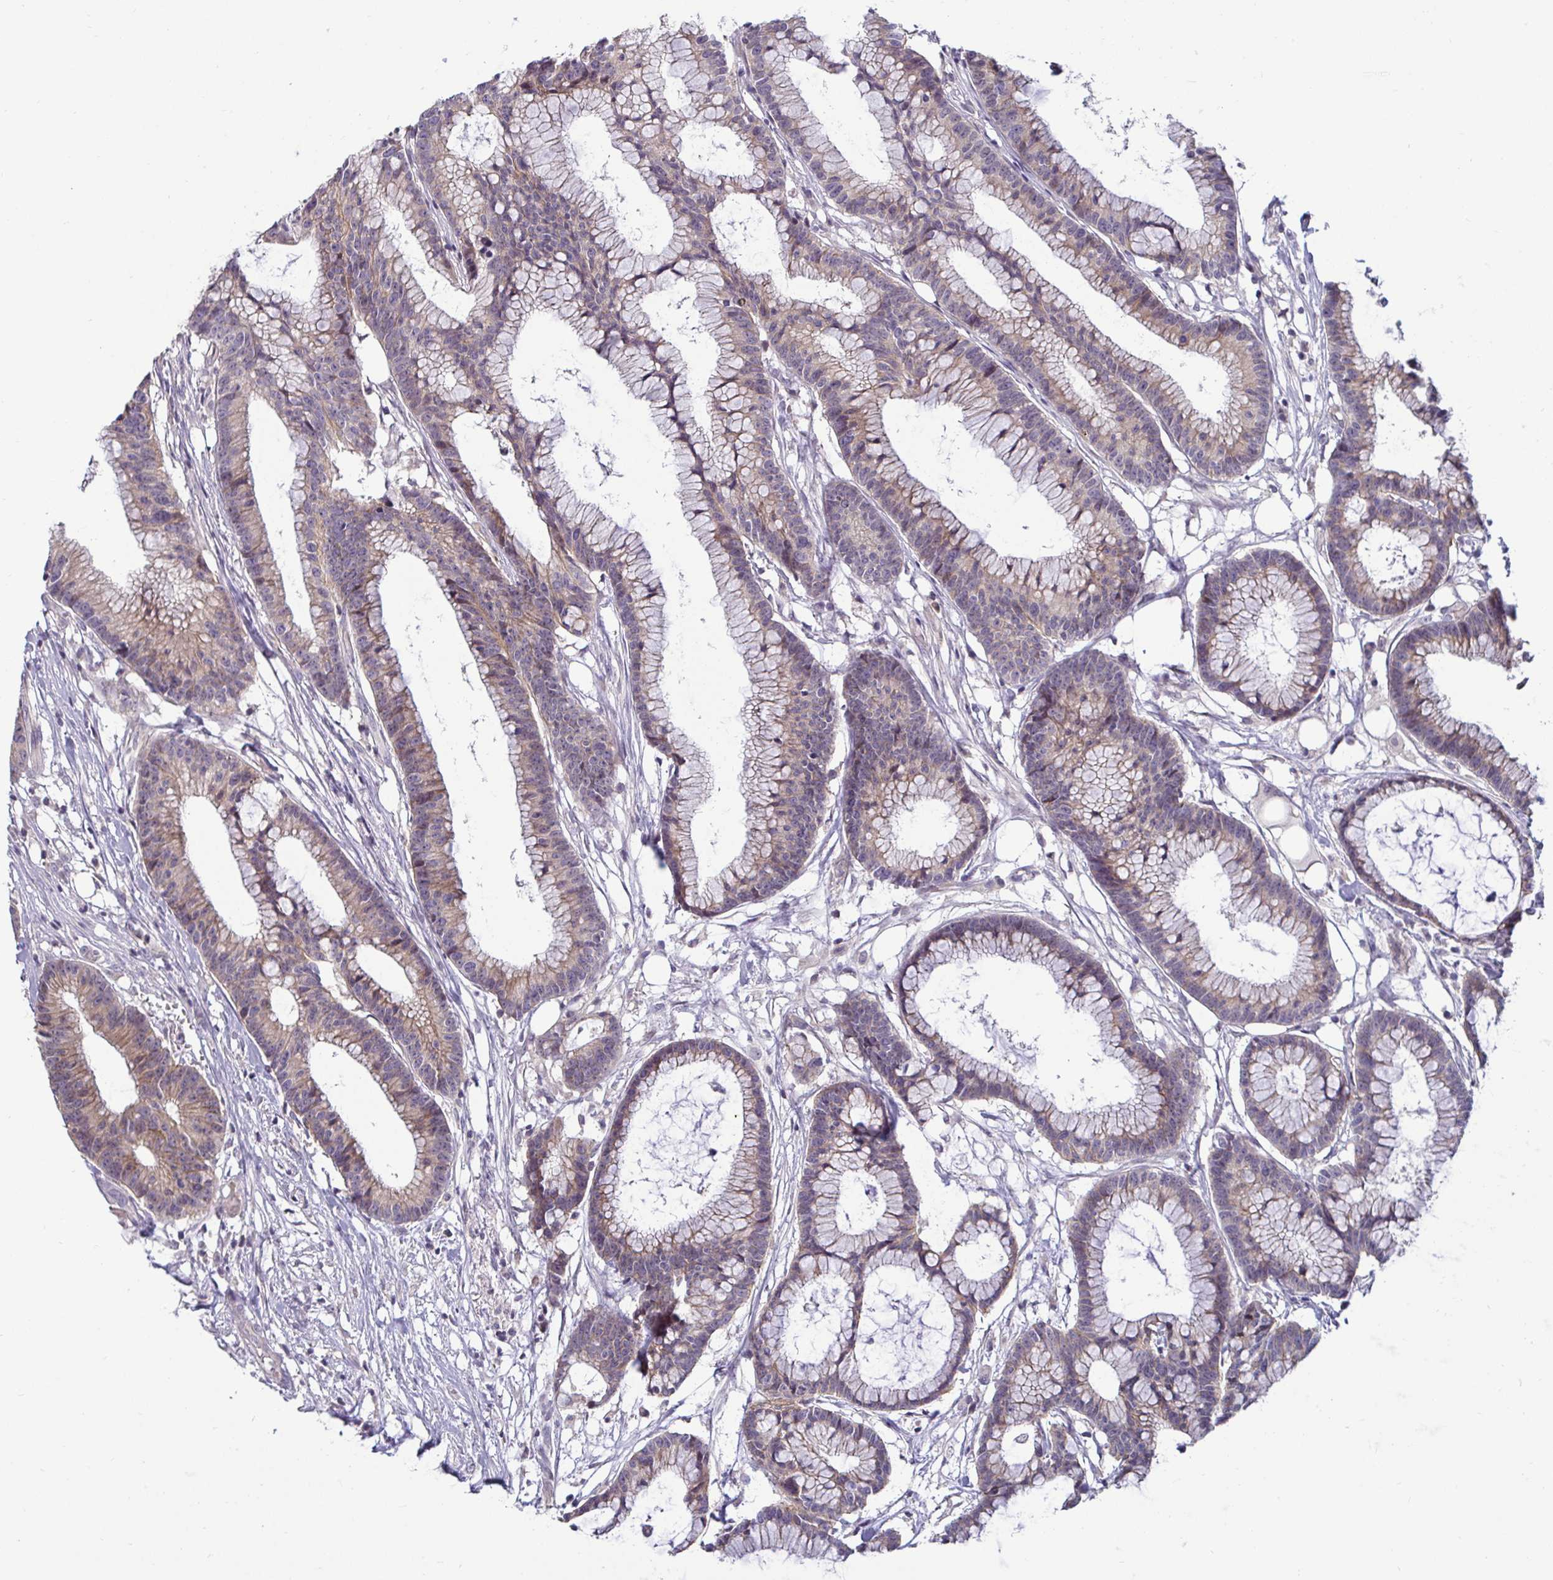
{"staining": {"intensity": "weak", "quantity": "25%-75%", "location": "cytoplasmic/membranous"}, "tissue": "colorectal cancer", "cell_type": "Tumor cells", "image_type": "cancer", "snomed": [{"axis": "morphology", "description": "Adenocarcinoma, NOS"}, {"axis": "topography", "description": "Colon"}], "caption": "Colorectal cancer stained with DAB immunohistochemistry (IHC) displays low levels of weak cytoplasmic/membranous expression in approximately 25%-75% of tumor cells. The staining was performed using DAB to visualize the protein expression in brown, while the nuclei were stained in blue with hematoxylin (Magnification: 20x).", "gene": "GSTM1", "patient": {"sex": "female", "age": 78}}